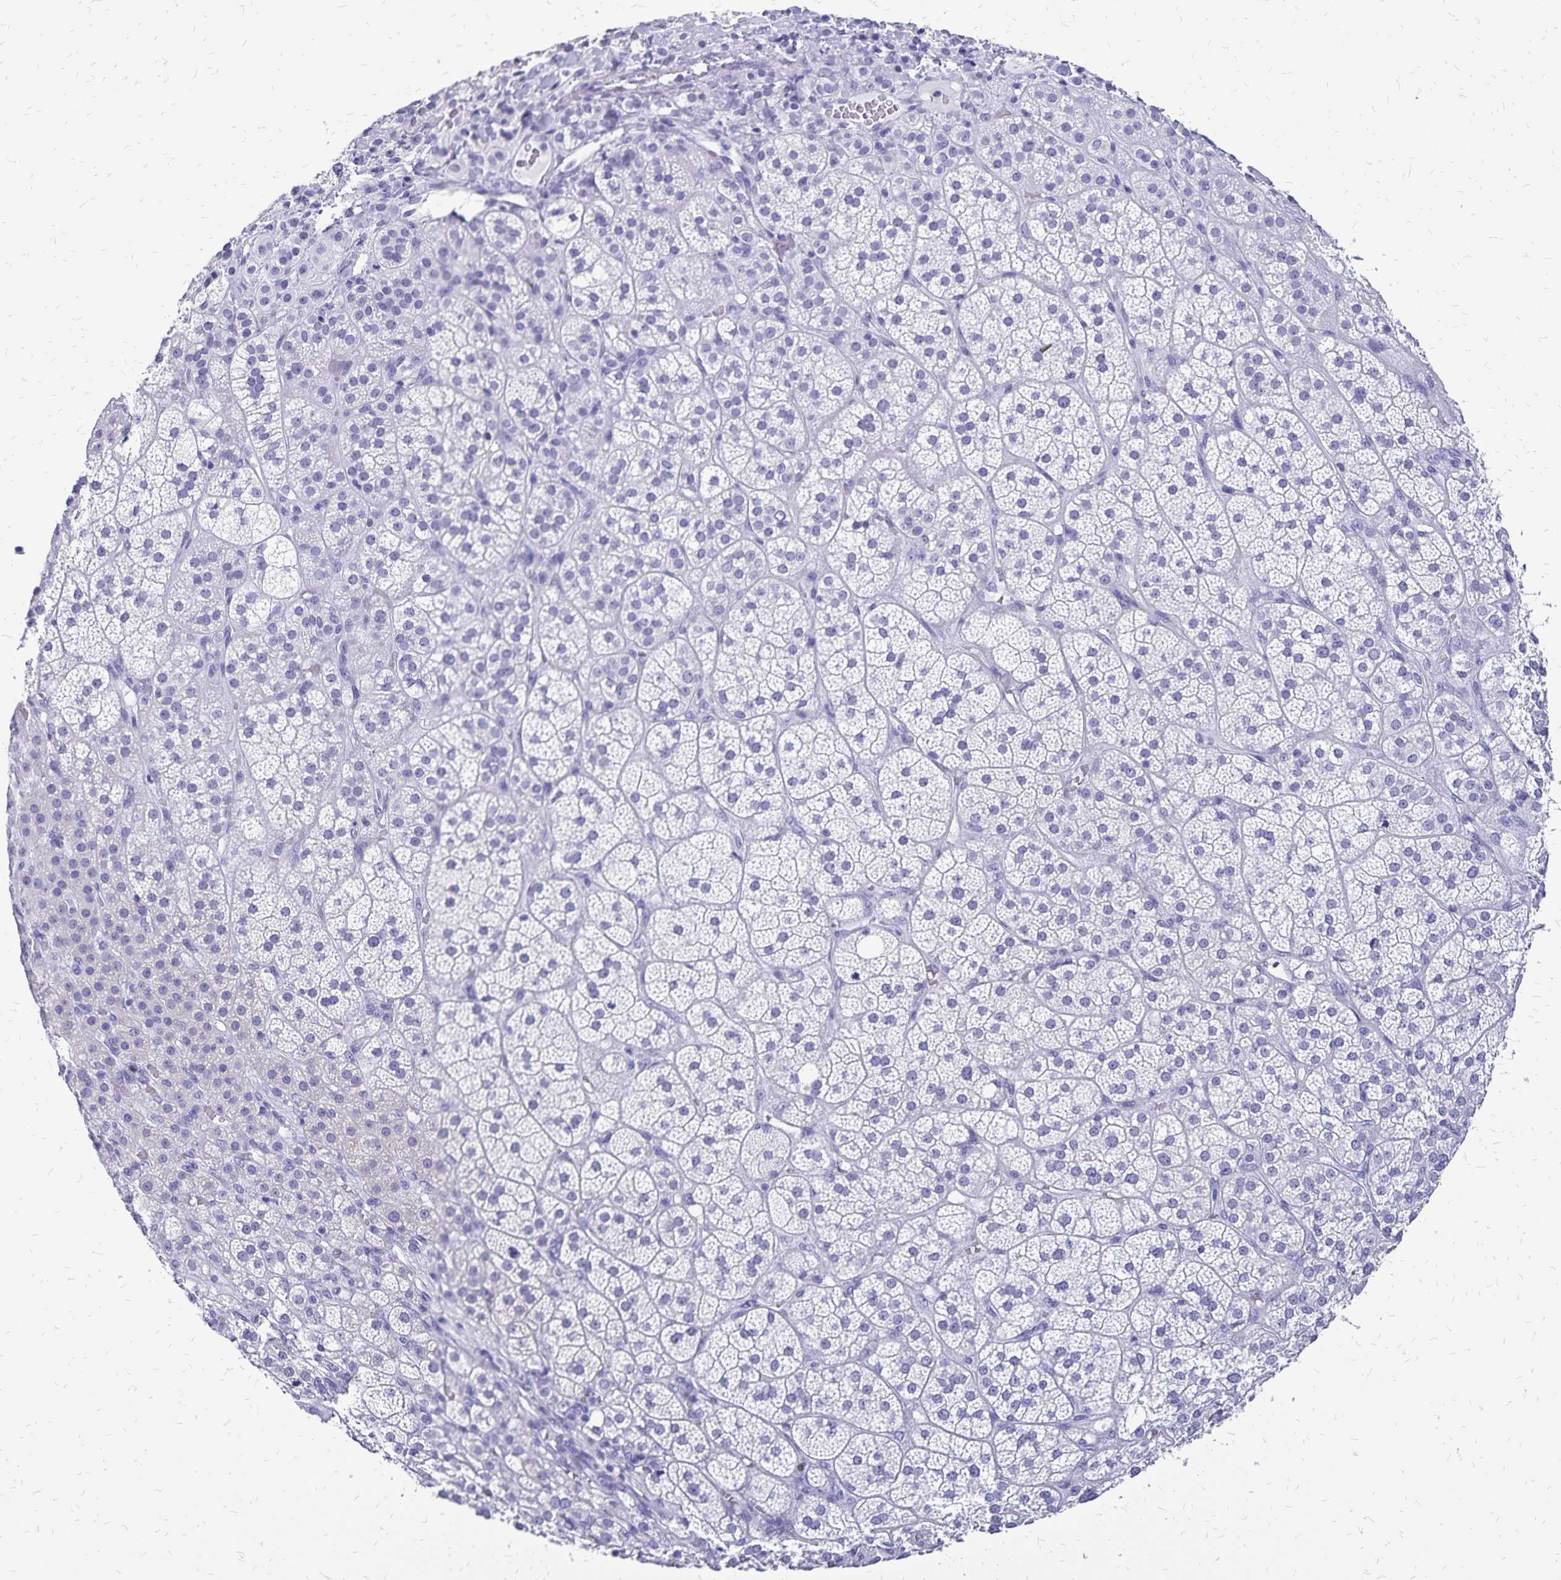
{"staining": {"intensity": "negative", "quantity": "none", "location": "none"}, "tissue": "adrenal gland", "cell_type": "Glandular cells", "image_type": "normal", "snomed": [{"axis": "morphology", "description": "Normal tissue, NOS"}, {"axis": "topography", "description": "Adrenal gland"}], "caption": "This micrograph is of unremarkable adrenal gland stained with IHC to label a protein in brown with the nuclei are counter-stained blue. There is no positivity in glandular cells.", "gene": "HMGB3", "patient": {"sex": "female", "age": 60}}